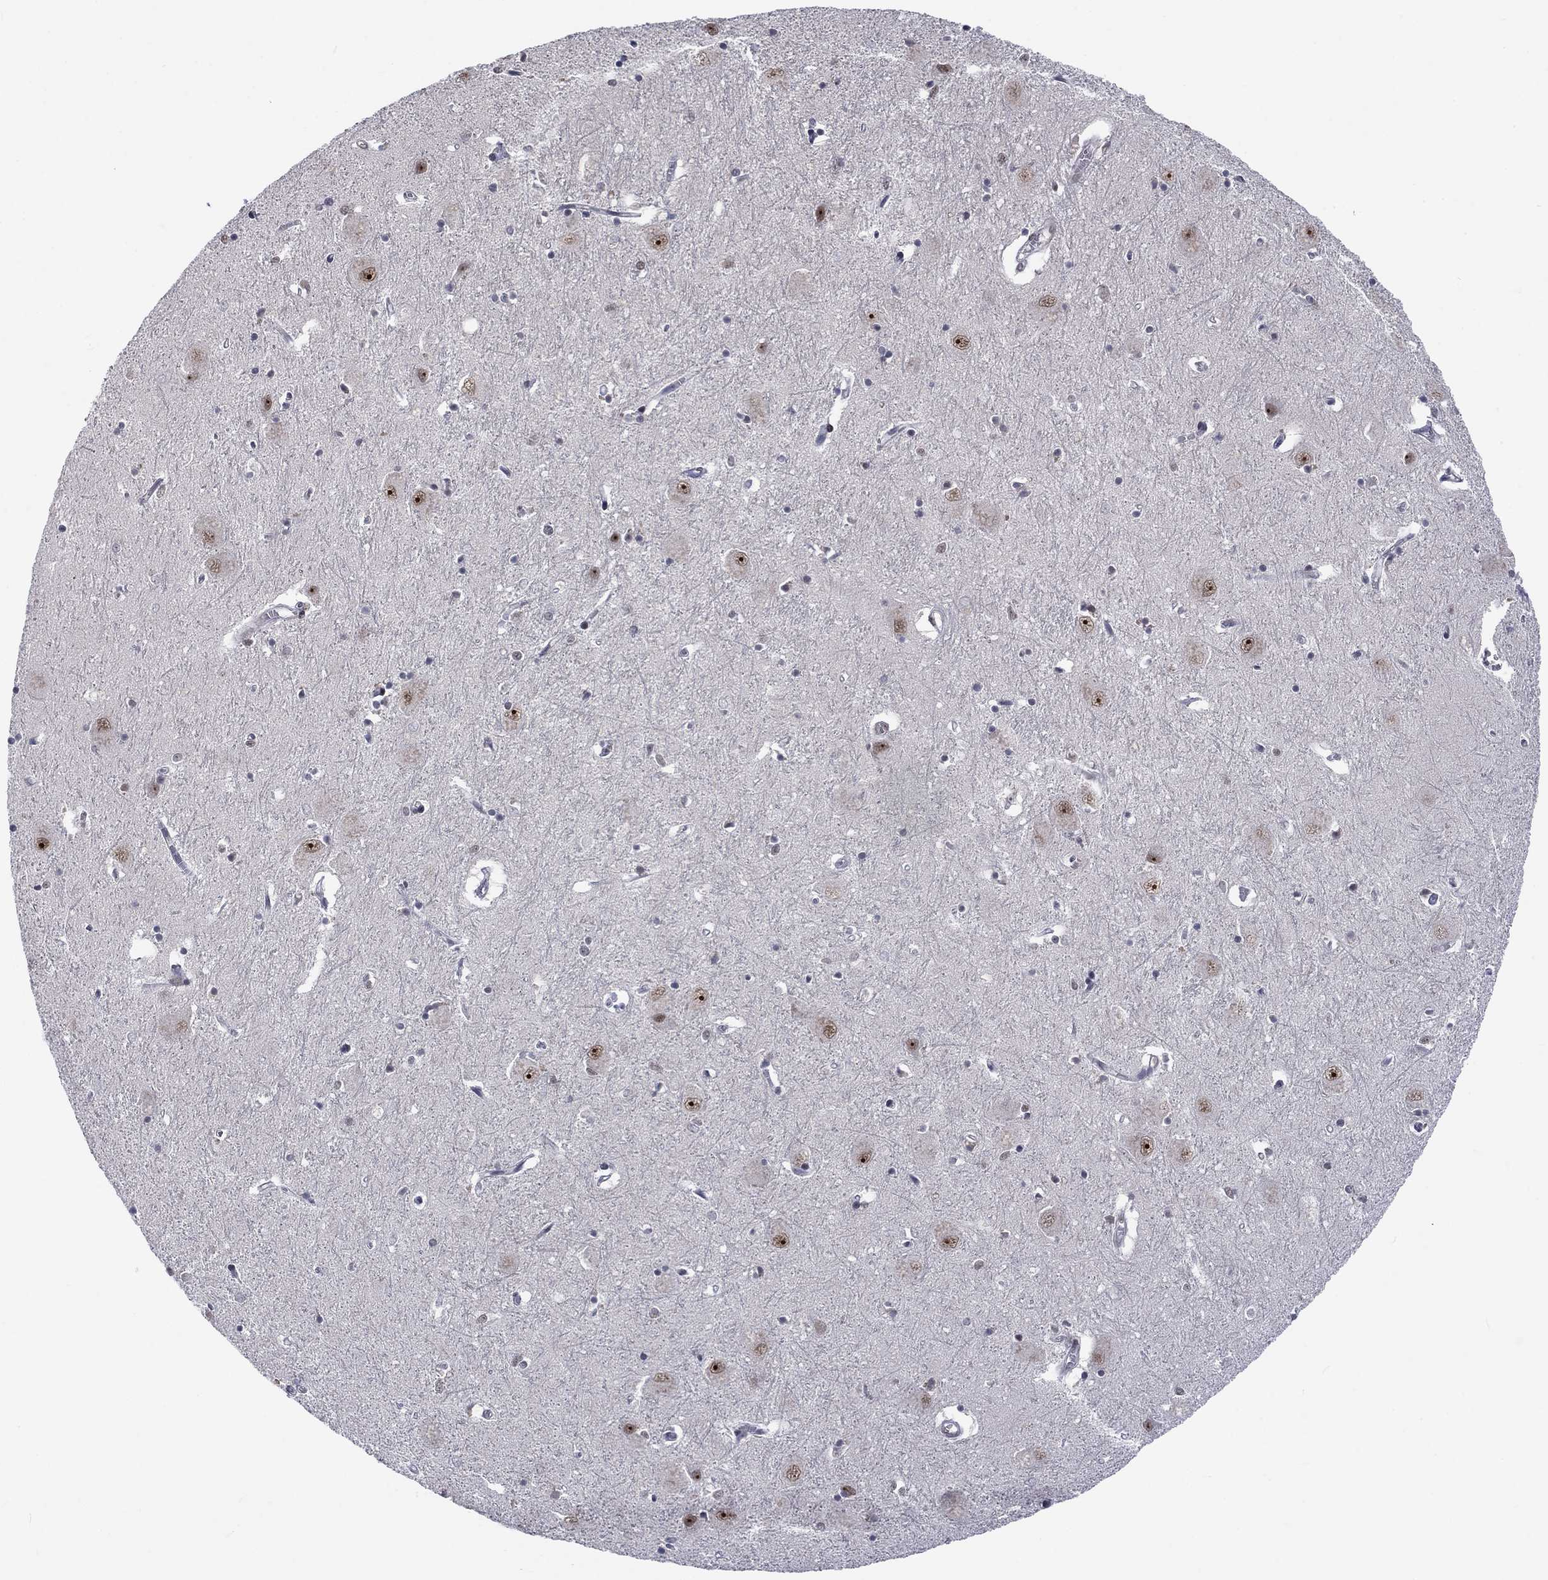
{"staining": {"intensity": "strong", "quantity": "<25%", "location": "nuclear"}, "tissue": "caudate", "cell_type": "Glial cells", "image_type": "normal", "snomed": [{"axis": "morphology", "description": "Normal tissue, NOS"}, {"axis": "topography", "description": "Lateral ventricle wall"}], "caption": "A micrograph showing strong nuclear staining in approximately <25% of glial cells in benign caudate, as visualized by brown immunohistochemical staining.", "gene": "FYTTD1", "patient": {"sex": "male", "age": 54}}